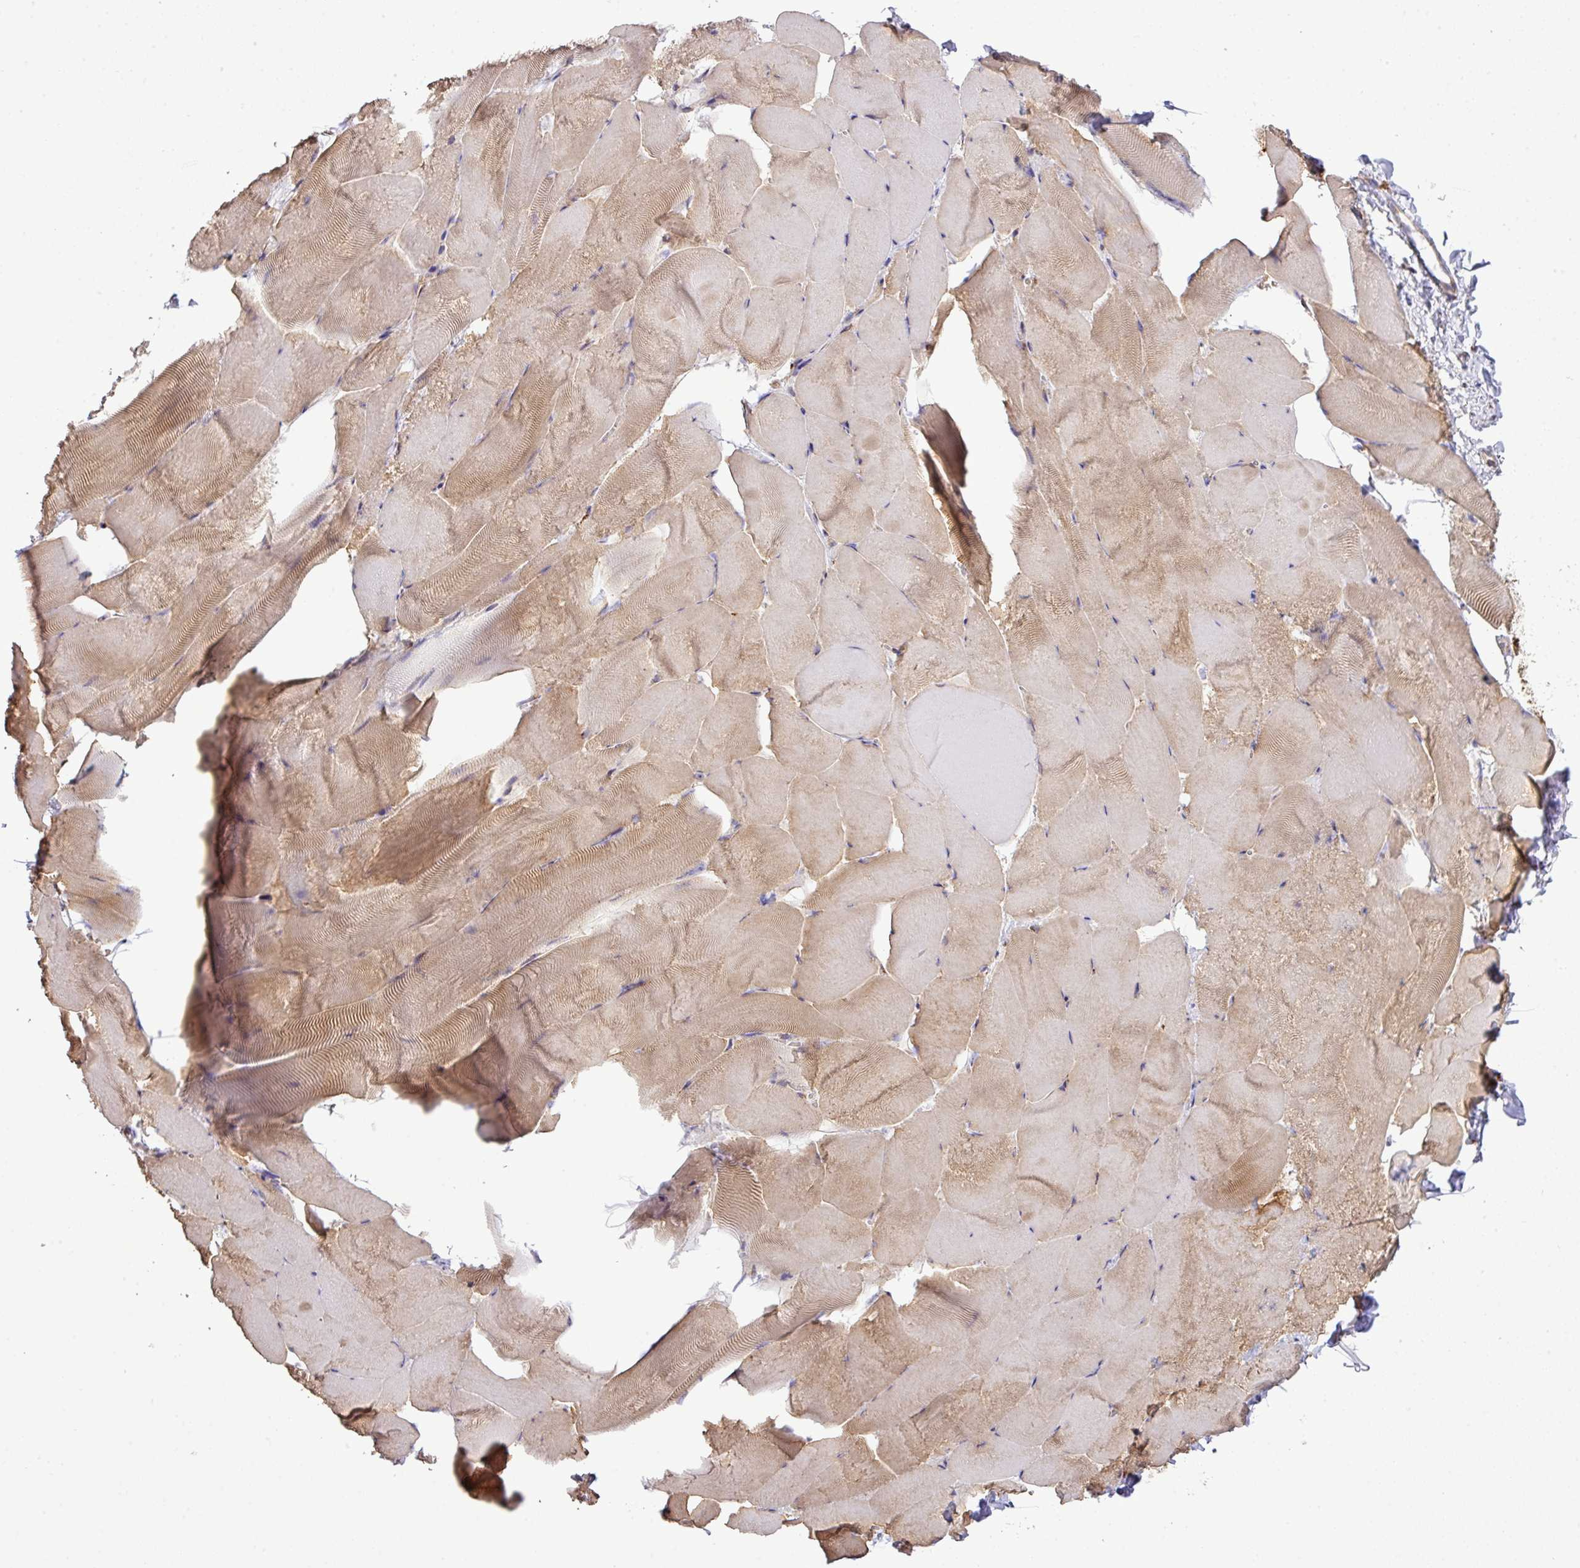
{"staining": {"intensity": "weak", "quantity": "25%-75%", "location": "cytoplasmic/membranous"}, "tissue": "skeletal muscle", "cell_type": "Myocytes", "image_type": "normal", "snomed": [{"axis": "morphology", "description": "Normal tissue, NOS"}, {"axis": "topography", "description": "Skeletal muscle"}], "caption": "Myocytes demonstrate low levels of weak cytoplasmic/membranous positivity in approximately 25%-75% of cells in benign skeletal muscle. (DAB = brown stain, brightfield microscopy at high magnification).", "gene": "CFAP97", "patient": {"sex": "female", "age": 64}}